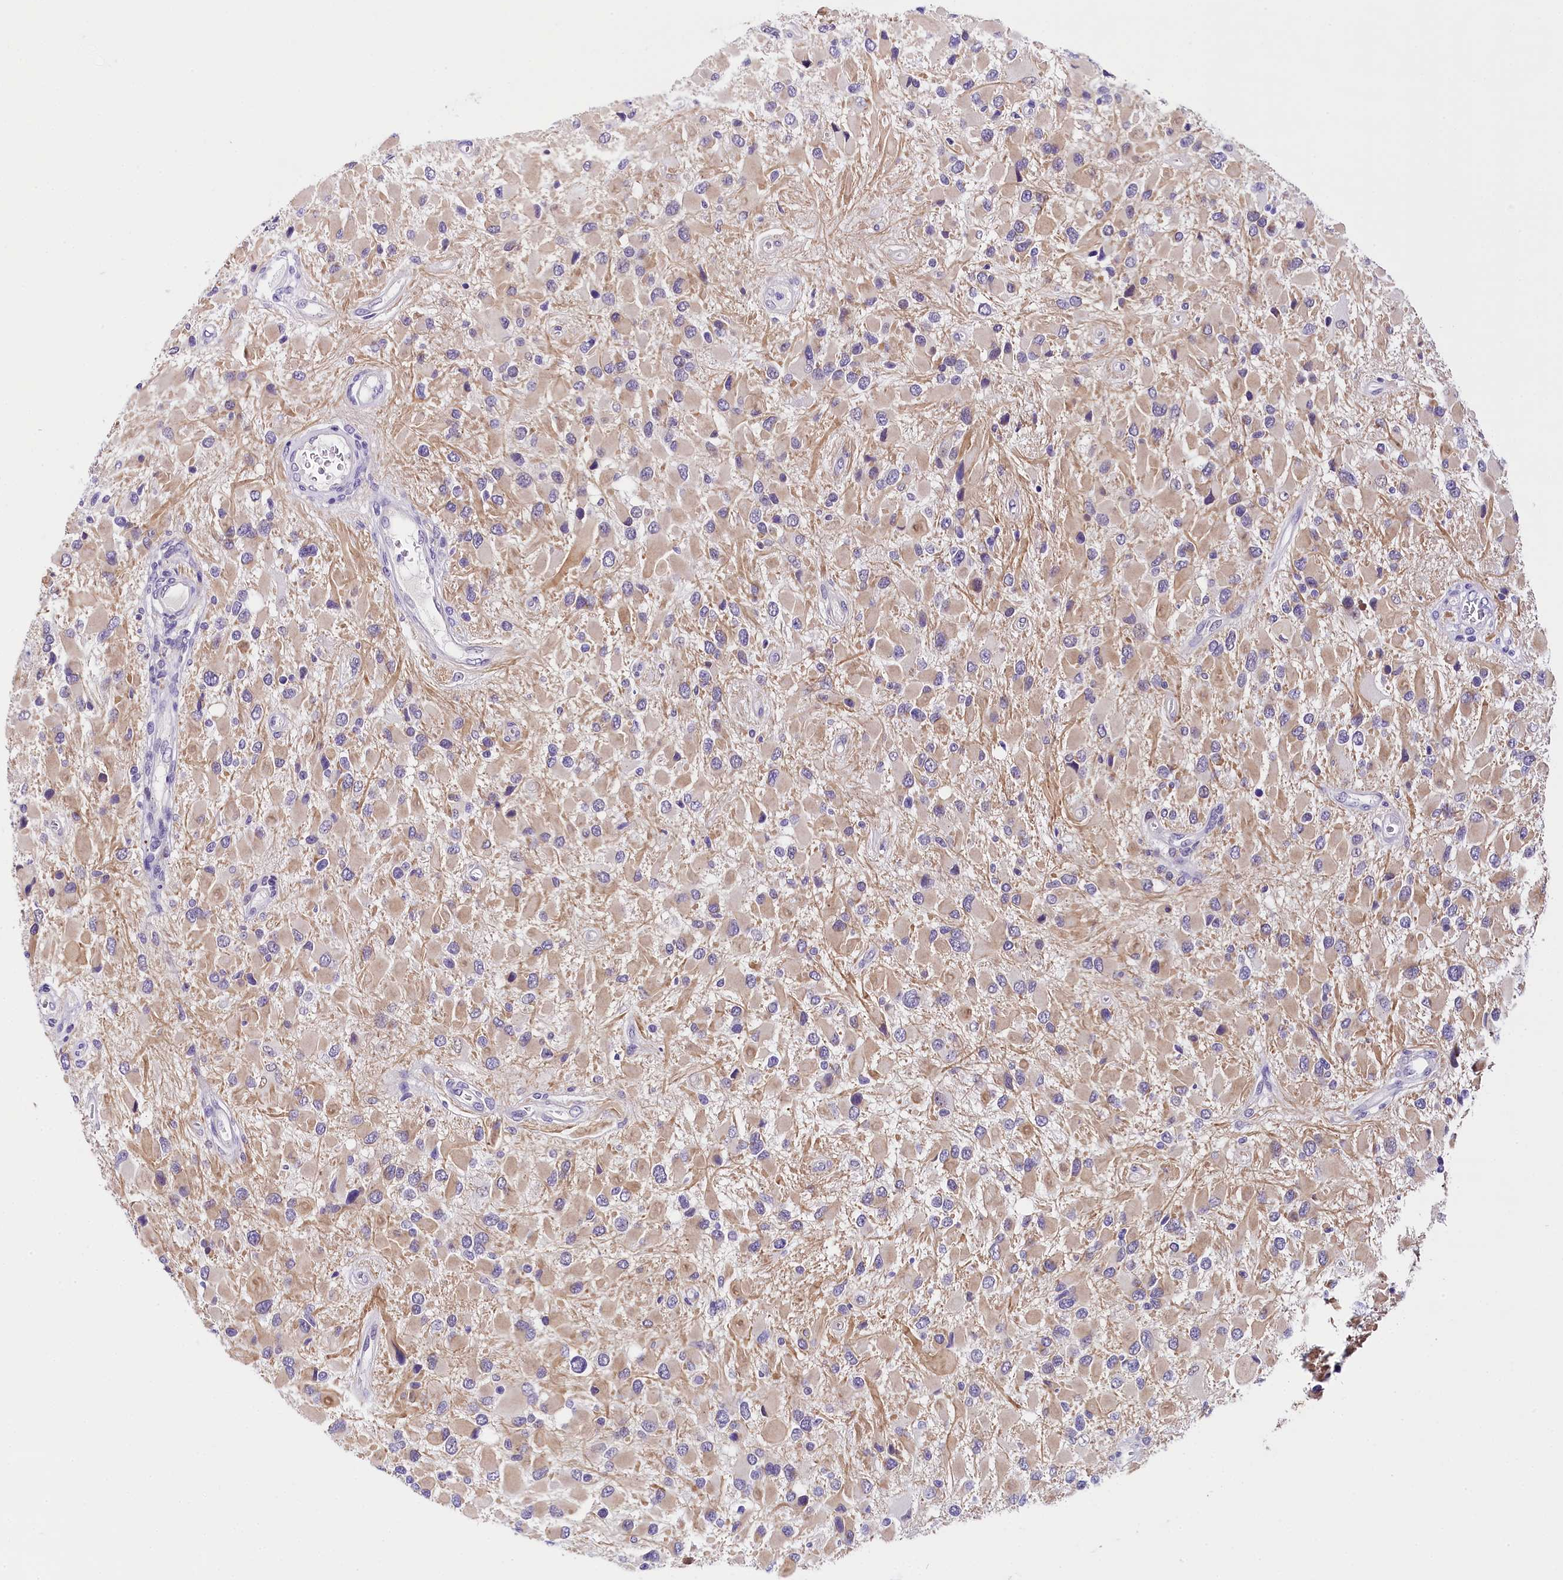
{"staining": {"intensity": "negative", "quantity": "none", "location": "none"}, "tissue": "glioma", "cell_type": "Tumor cells", "image_type": "cancer", "snomed": [{"axis": "morphology", "description": "Glioma, malignant, High grade"}, {"axis": "topography", "description": "Brain"}], "caption": "Tumor cells are negative for brown protein staining in malignant high-grade glioma.", "gene": "IQCN", "patient": {"sex": "male", "age": 53}}